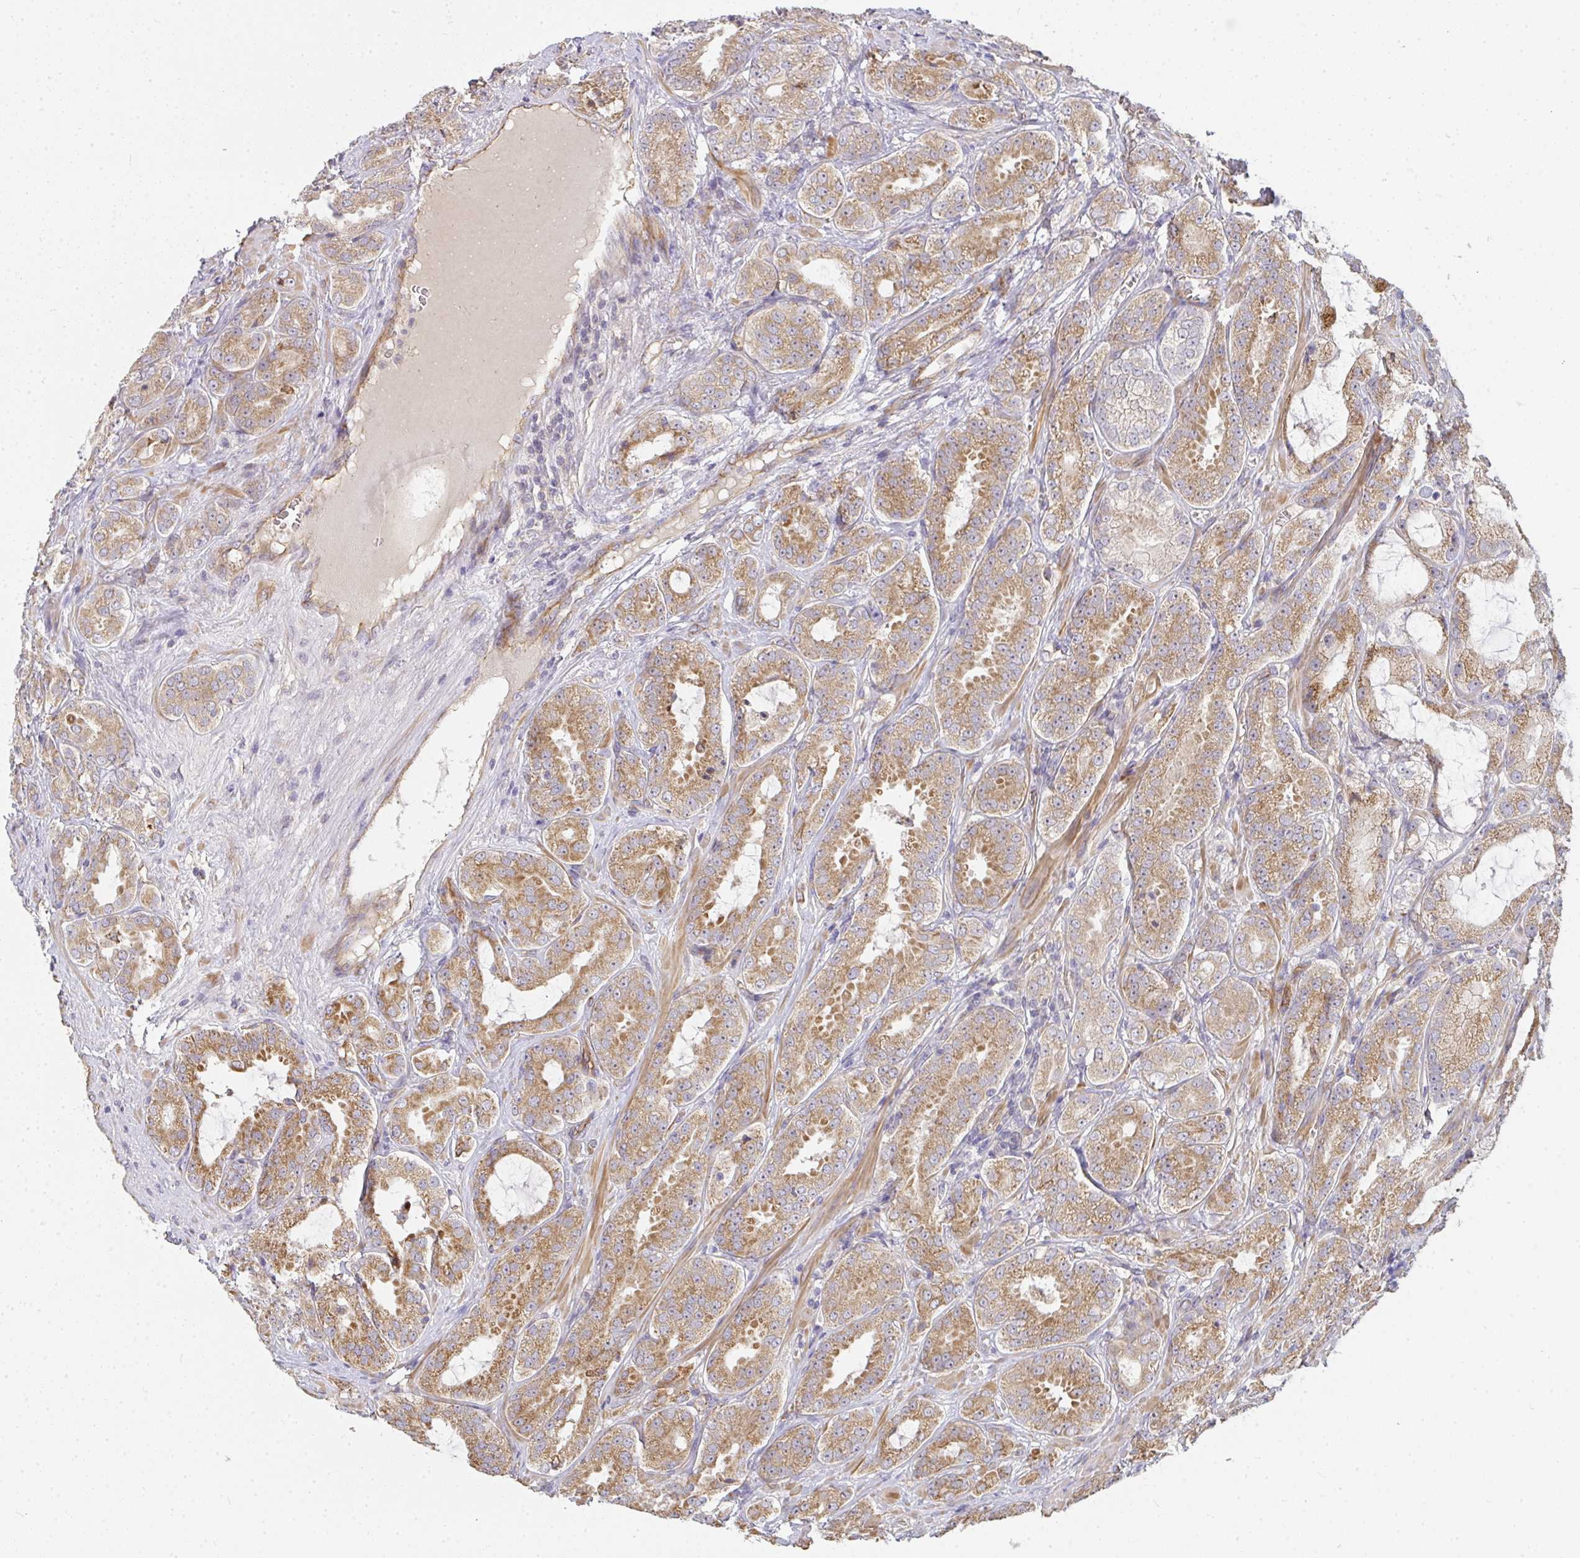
{"staining": {"intensity": "moderate", "quantity": ">75%", "location": "cytoplasmic/membranous"}, "tissue": "prostate cancer", "cell_type": "Tumor cells", "image_type": "cancer", "snomed": [{"axis": "morphology", "description": "Adenocarcinoma, High grade"}, {"axis": "topography", "description": "Prostate"}], "caption": "Tumor cells exhibit medium levels of moderate cytoplasmic/membranous staining in about >75% of cells in human prostate adenocarcinoma (high-grade).", "gene": "B4GALT6", "patient": {"sex": "male", "age": 64}}